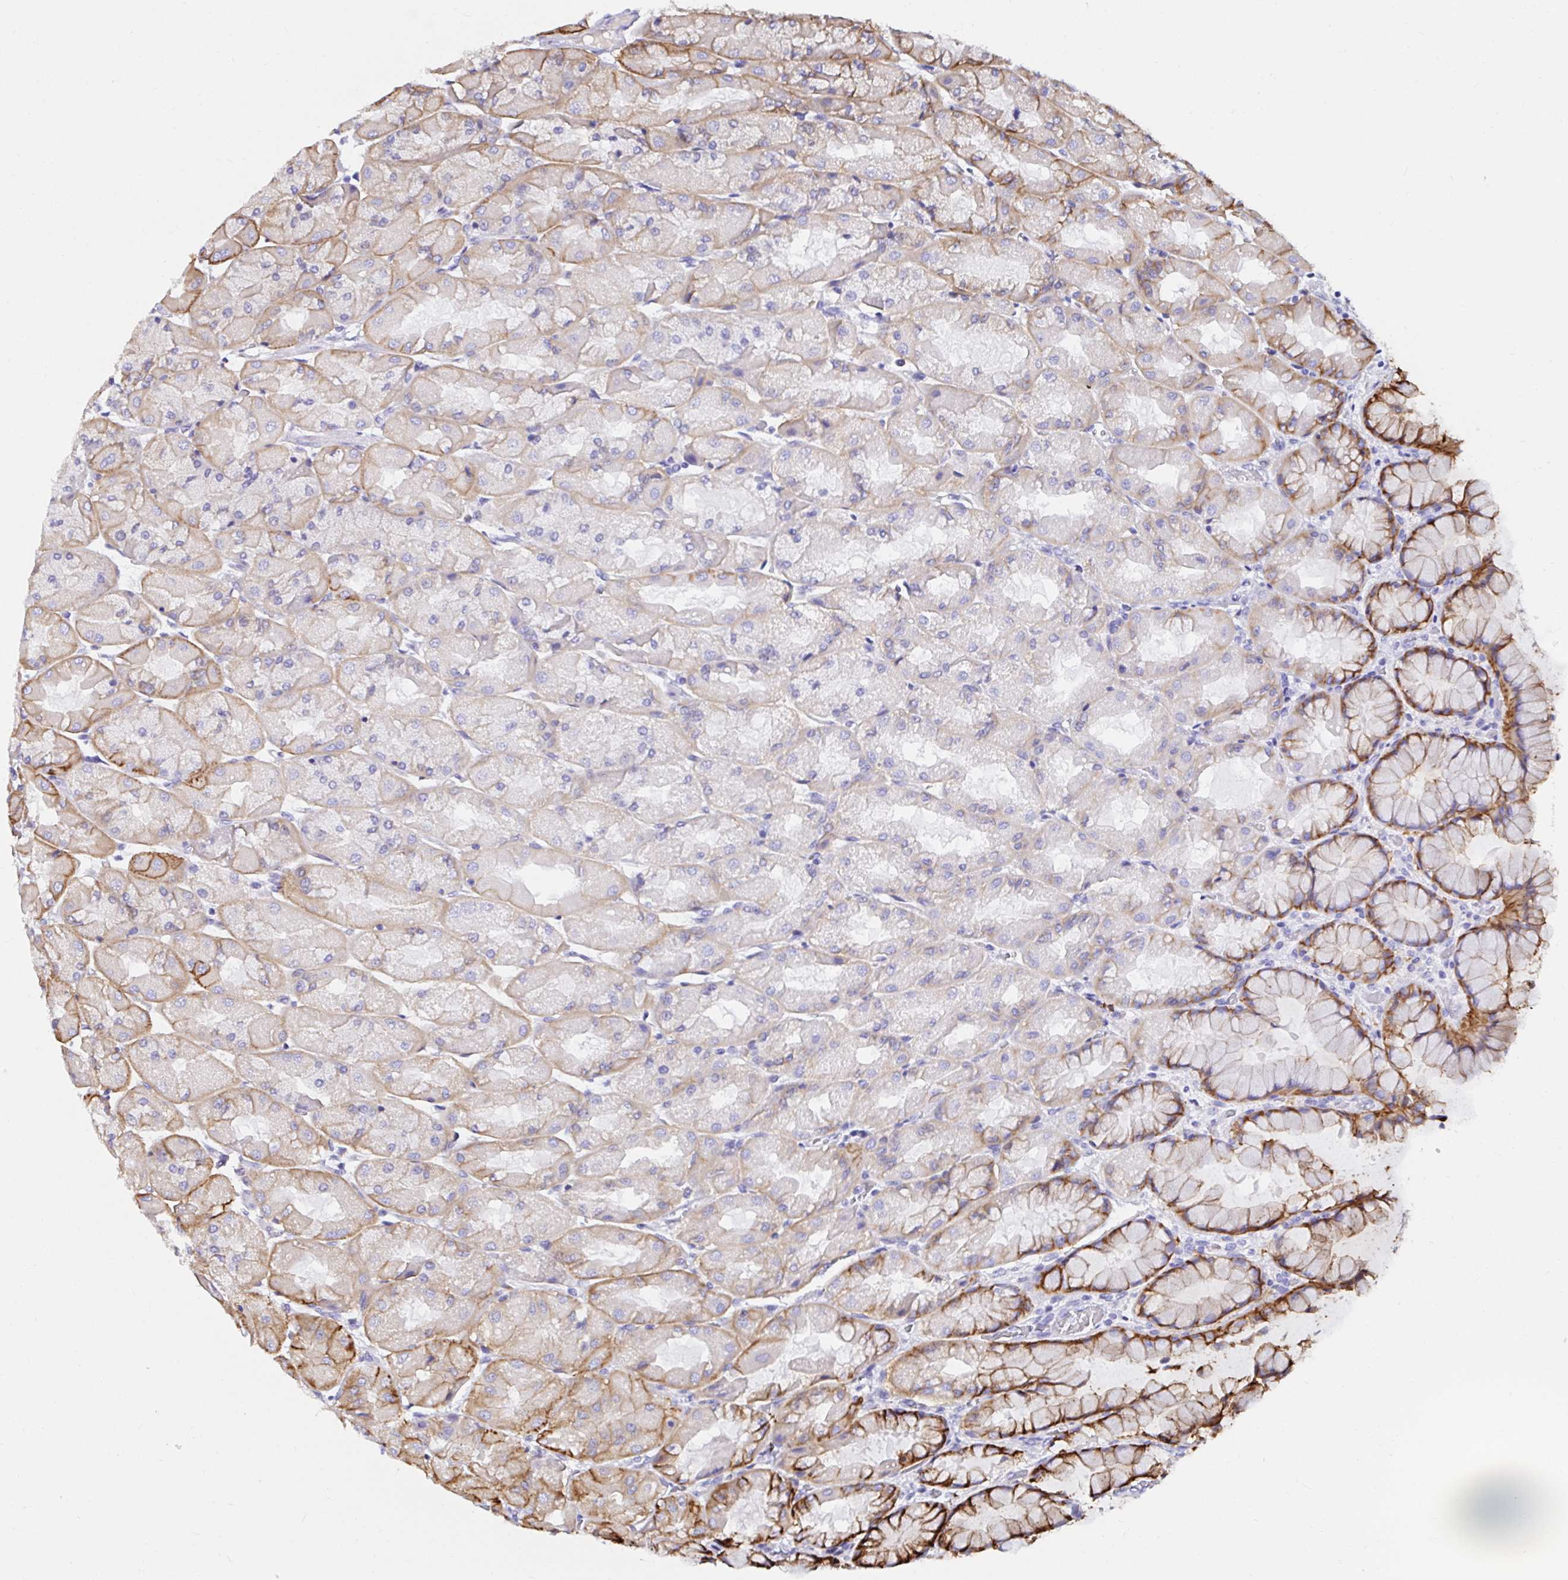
{"staining": {"intensity": "moderate", "quantity": "25%-75%", "location": "cytoplasmic/membranous"}, "tissue": "stomach", "cell_type": "Glandular cells", "image_type": "normal", "snomed": [{"axis": "morphology", "description": "Normal tissue, NOS"}, {"axis": "topography", "description": "Stomach"}], "caption": "Stomach was stained to show a protein in brown. There is medium levels of moderate cytoplasmic/membranous expression in approximately 25%-75% of glandular cells. The staining was performed using DAB (3,3'-diaminobenzidine) to visualize the protein expression in brown, while the nuclei were stained in blue with hematoxylin (Magnification: 20x).", "gene": "VSIG2", "patient": {"sex": "female", "age": 61}}